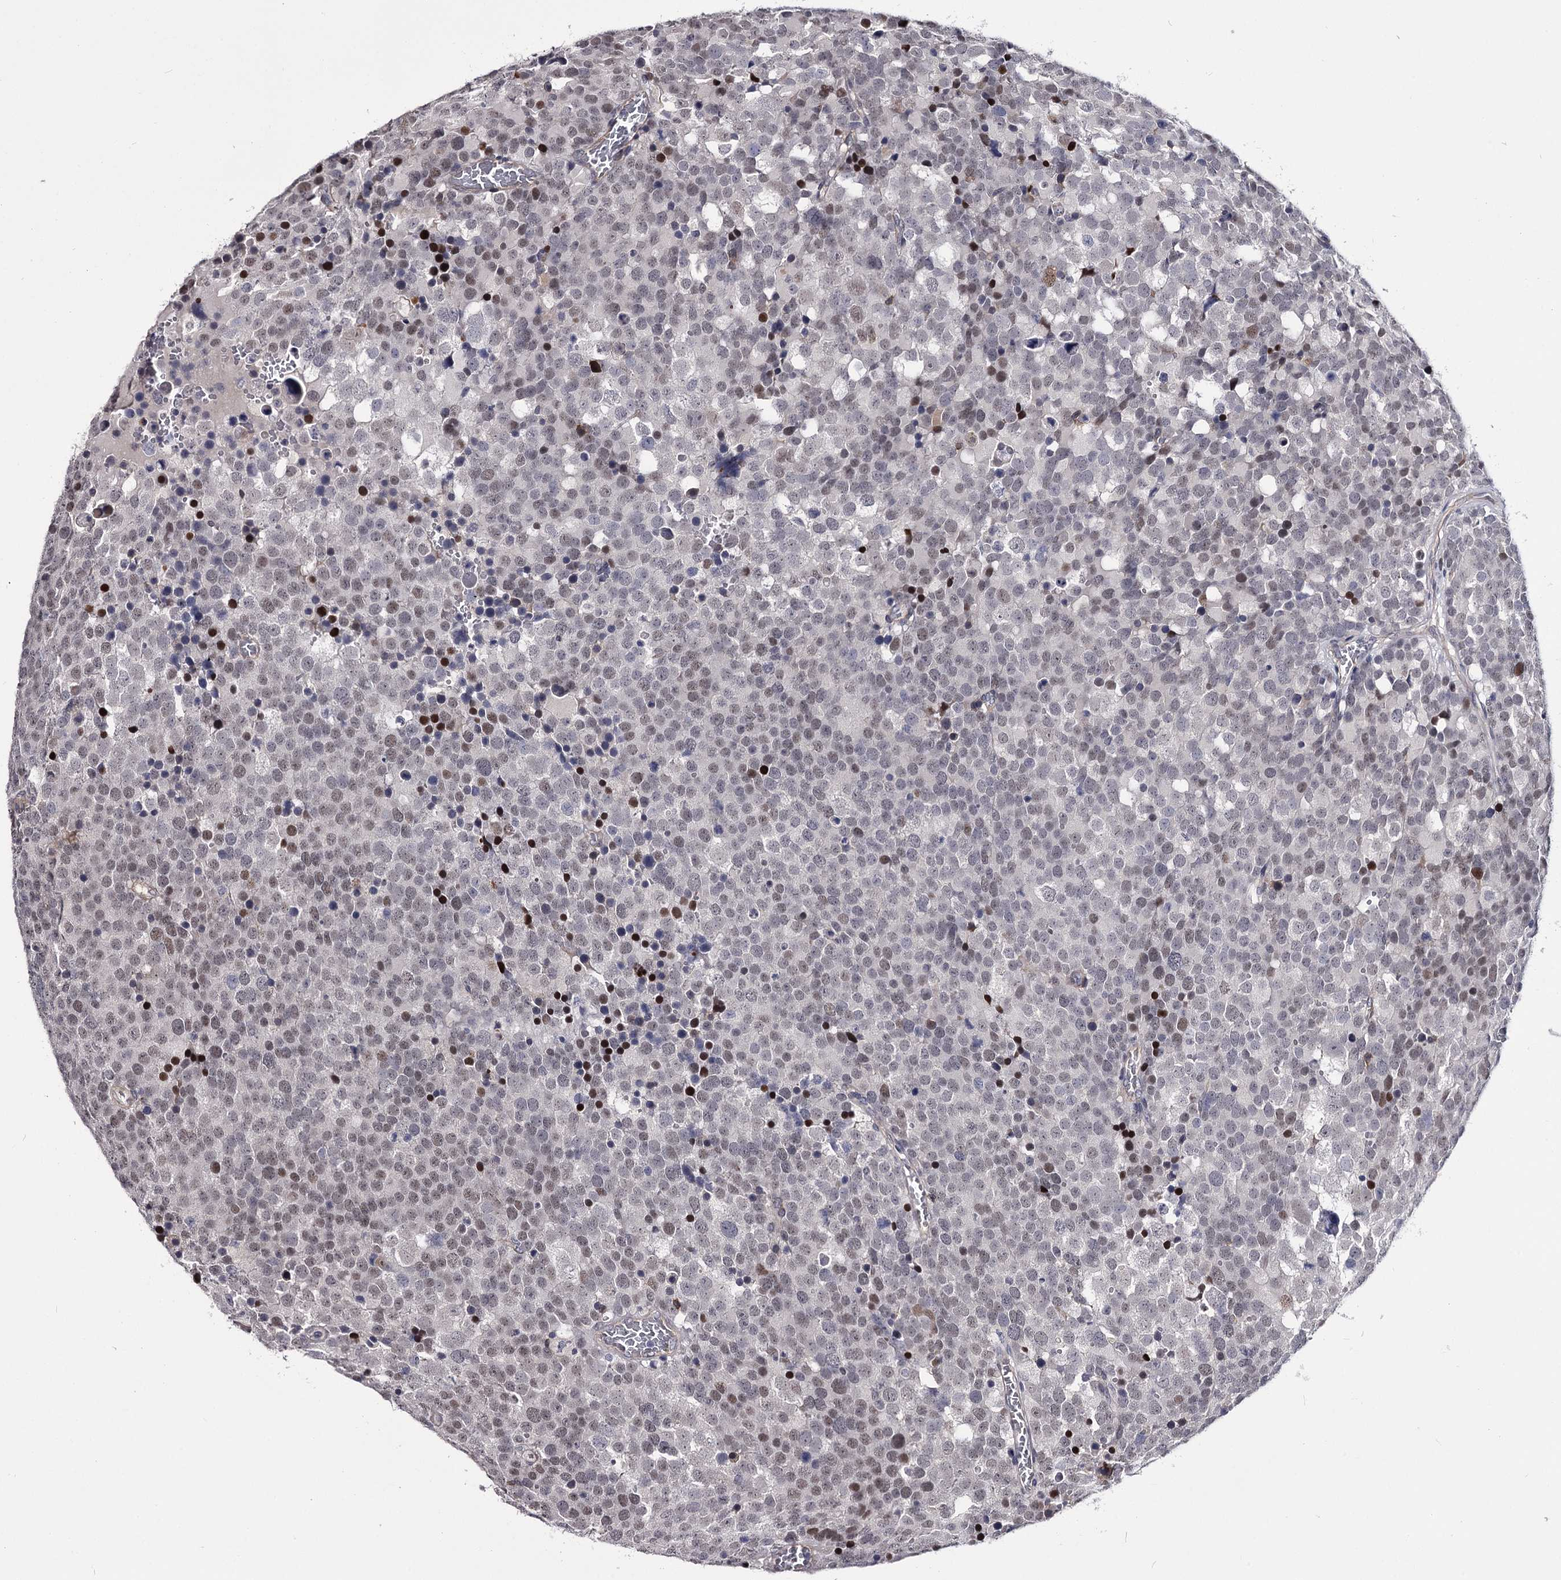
{"staining": {"intensity": "weak", "quantity": "<25%", "location": "nuclear"}, "tissue": "testis cancer", "cell_type": "Tumor cells", "image_type": "cancer", "snomed": [{"axis": "morphology", "description": "Seminoma, NOS"}, {"axis": "topography", "description": "Testis"}], "caption": "This histopathology image is of testis seminoma stained with immunohistochemistry (IHC) to label a protein in brown with the nuclei are counter-stained blue. There is no staining in tumor cells.", "gene": "OVOL2", "patient": {"sex": "male", "age": 71}}